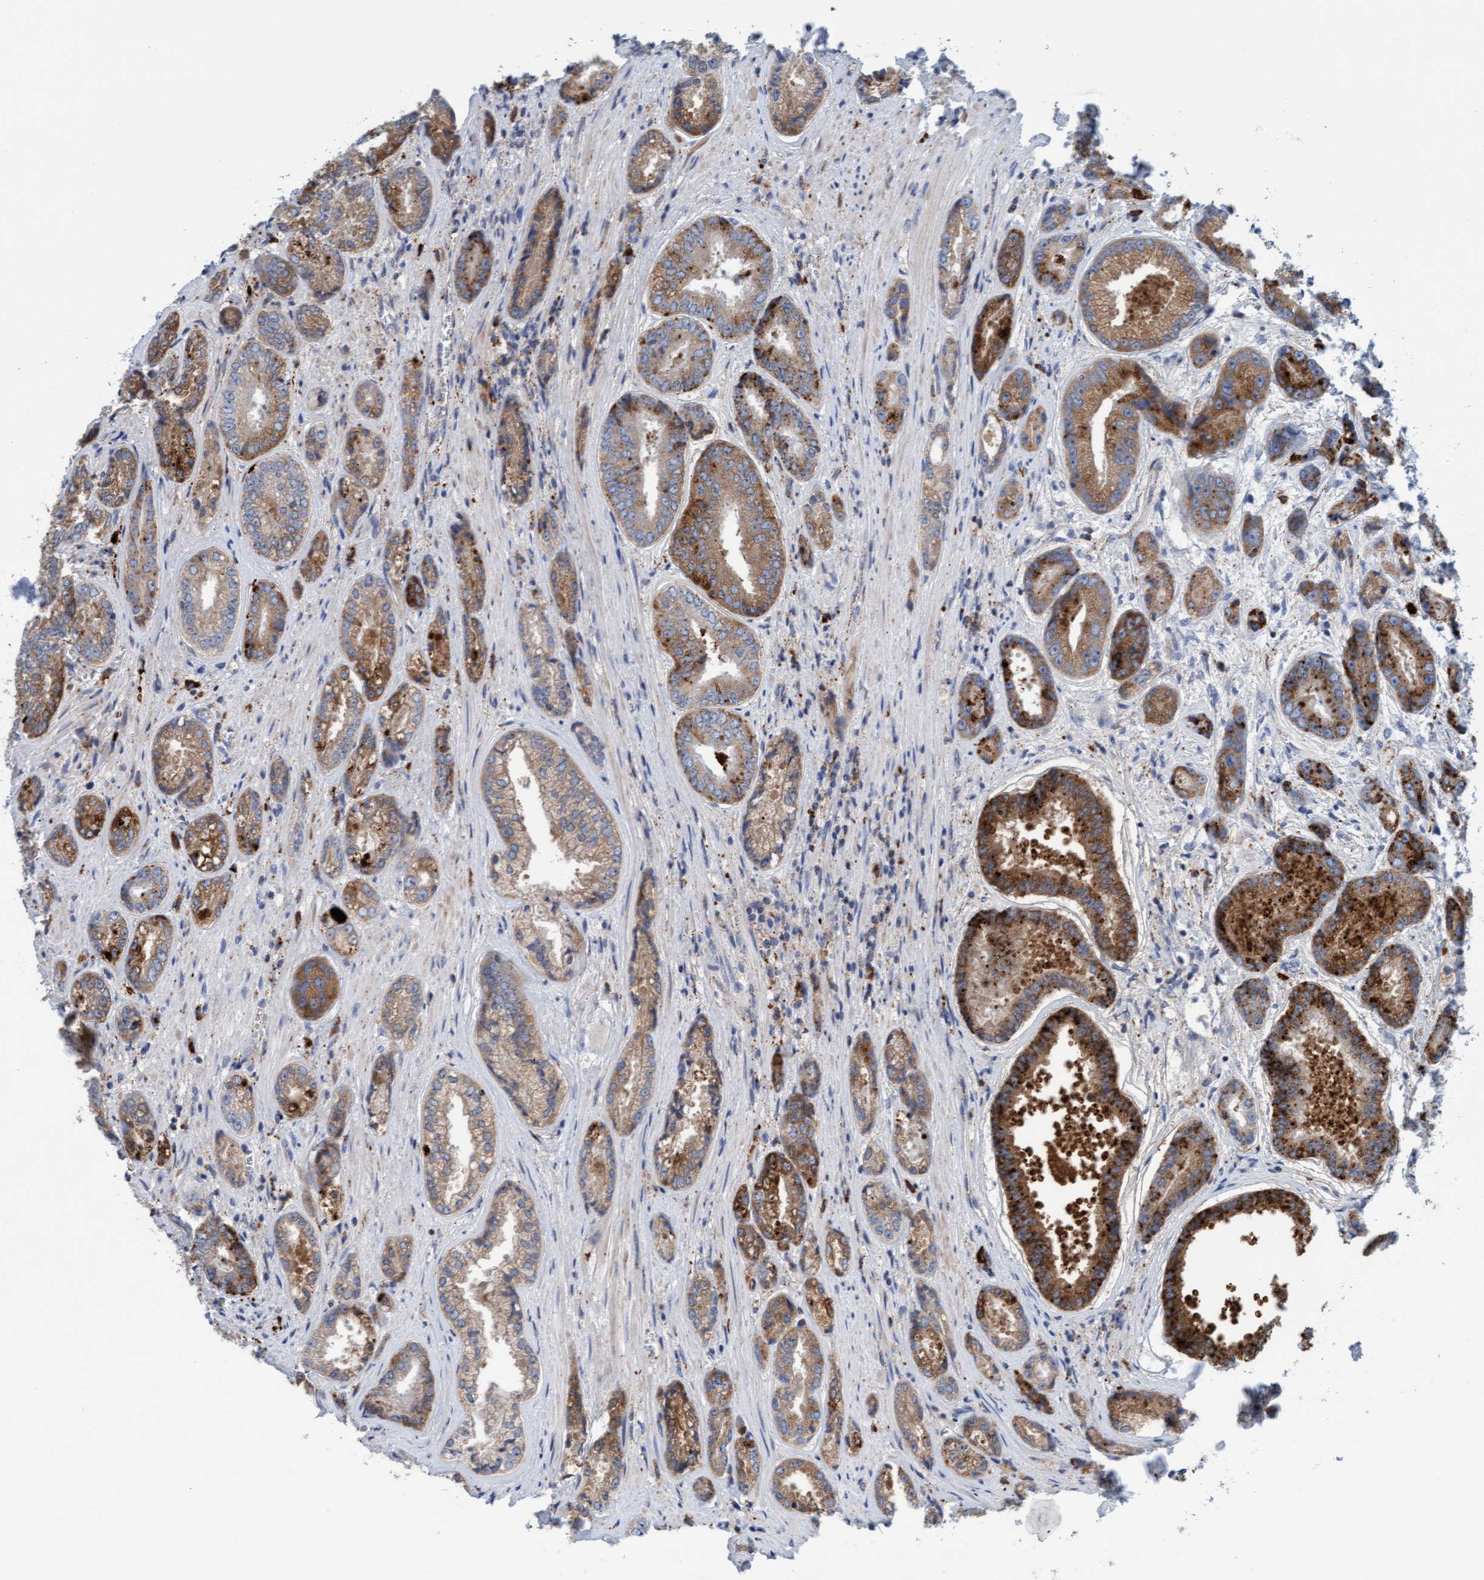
{"staining": {"intensity": "moderate", "quantity": ">75%", "location": "cytoplasmic/membranous"}, "tissue": "prostate cancer", "cell_type": "Tumor cells", "image_type": "cancer", "snomed": [{"axis": "morphology", "description": "Adenocarcinoma, High grade"}, {"axis": "topography", "description": "Prostate"}], "caption": "A brown stain labels moderate cytoplasmic/membranous positivity of a protein in prostate cancer tumor cells. (Brightfield microscopy of DAB IHC at high magnification).", "gene": "SGSH", "patient": {"sex": "male", "age": 61}}